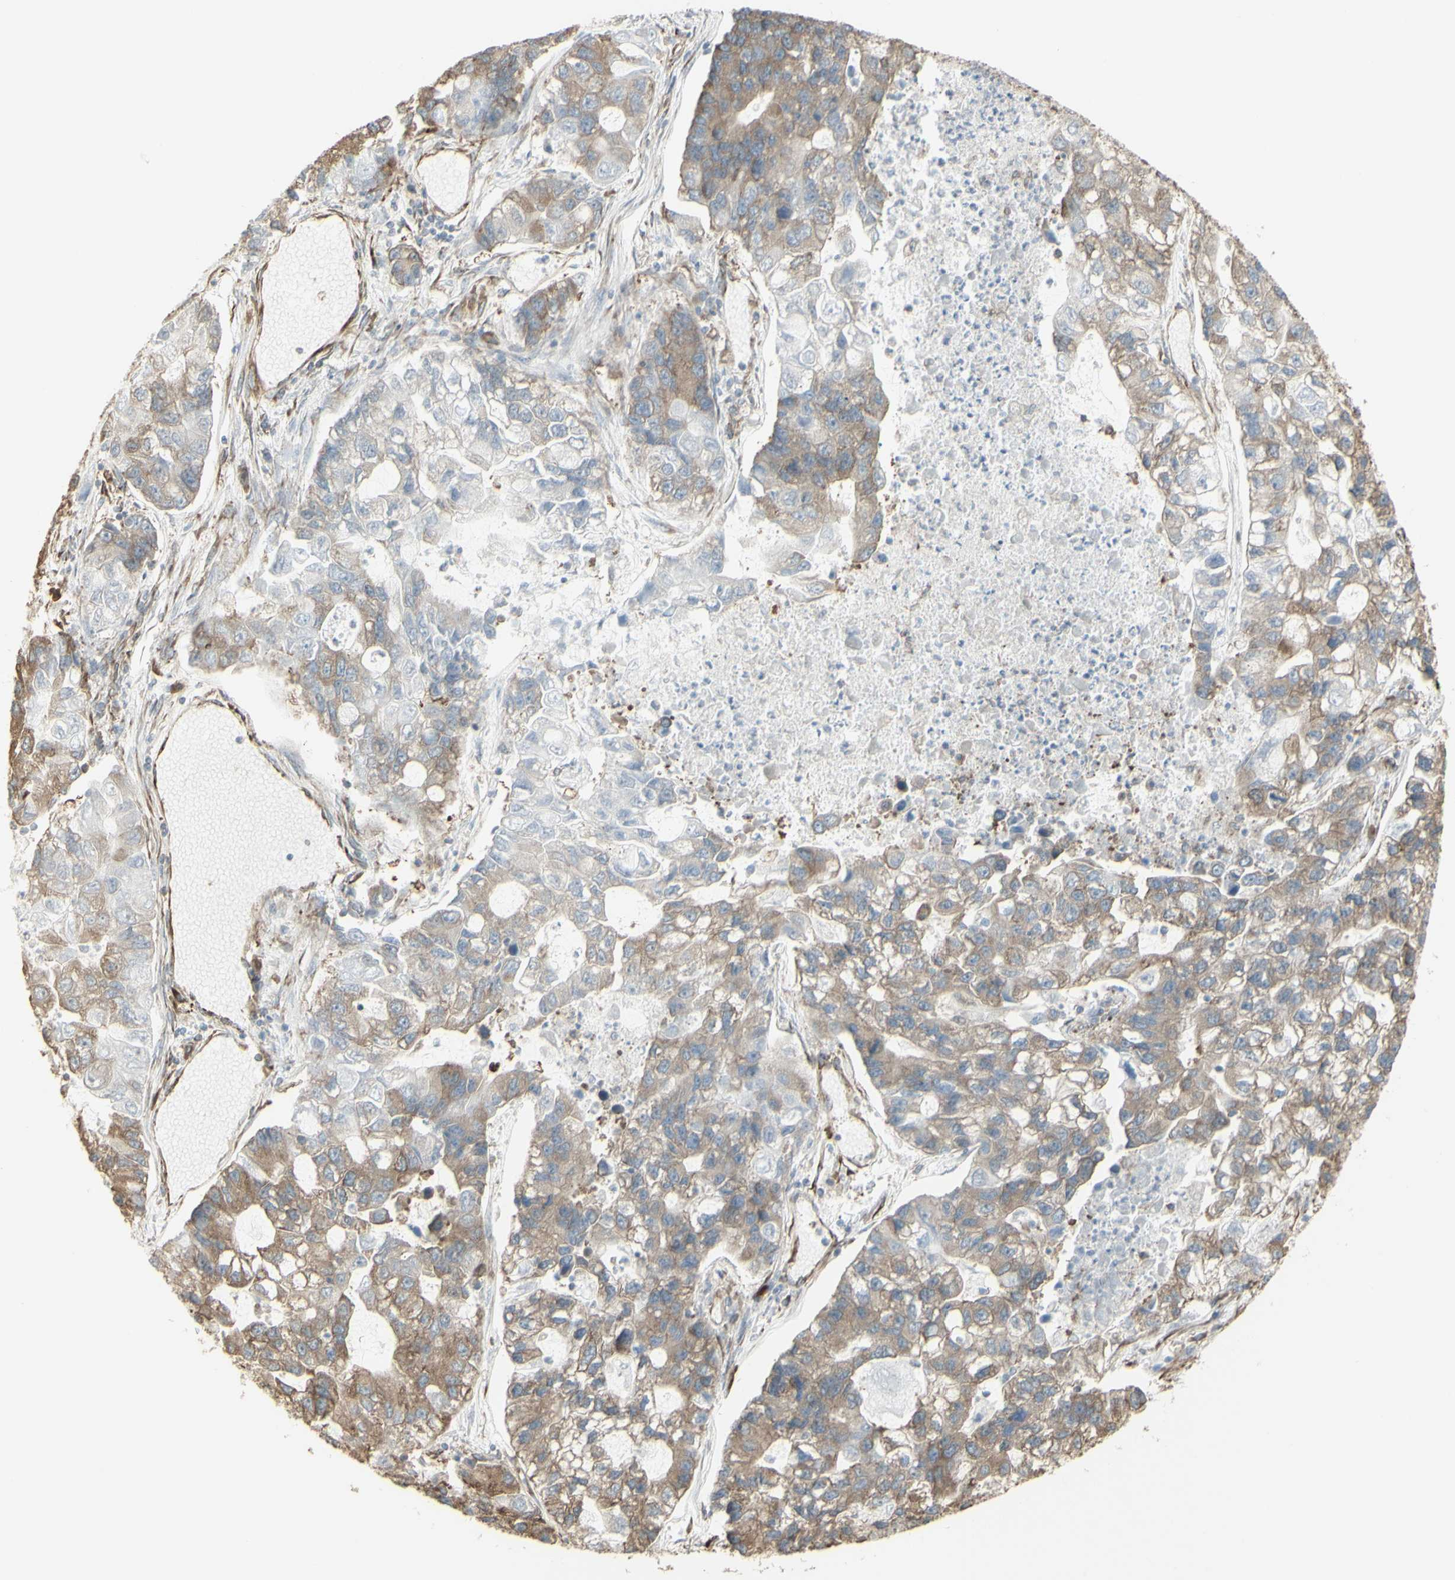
{"staining": {"intensity": "weak", "quantity": ">75%", "location": "cytoplasmic/membranous"}, "tissue": "lung cancer", "cell_type": "Tumor cells", "image_type": "cancer", "snomed": [{"axis": "morphology", "description": "Adenocarcinoma, NOS"}, {"axis": "topography", "description": "Lung"}], "caption": "The histopathology image shows staining of lung cancer, revealing weak cytoplasmic/membranous protein staining (brown color) within tumor cells. (DAB = brown stain, brightfield microscopy at high magnification).", "gene": "EEF1B2", "patient": {"sex": "female", "age": 51}}